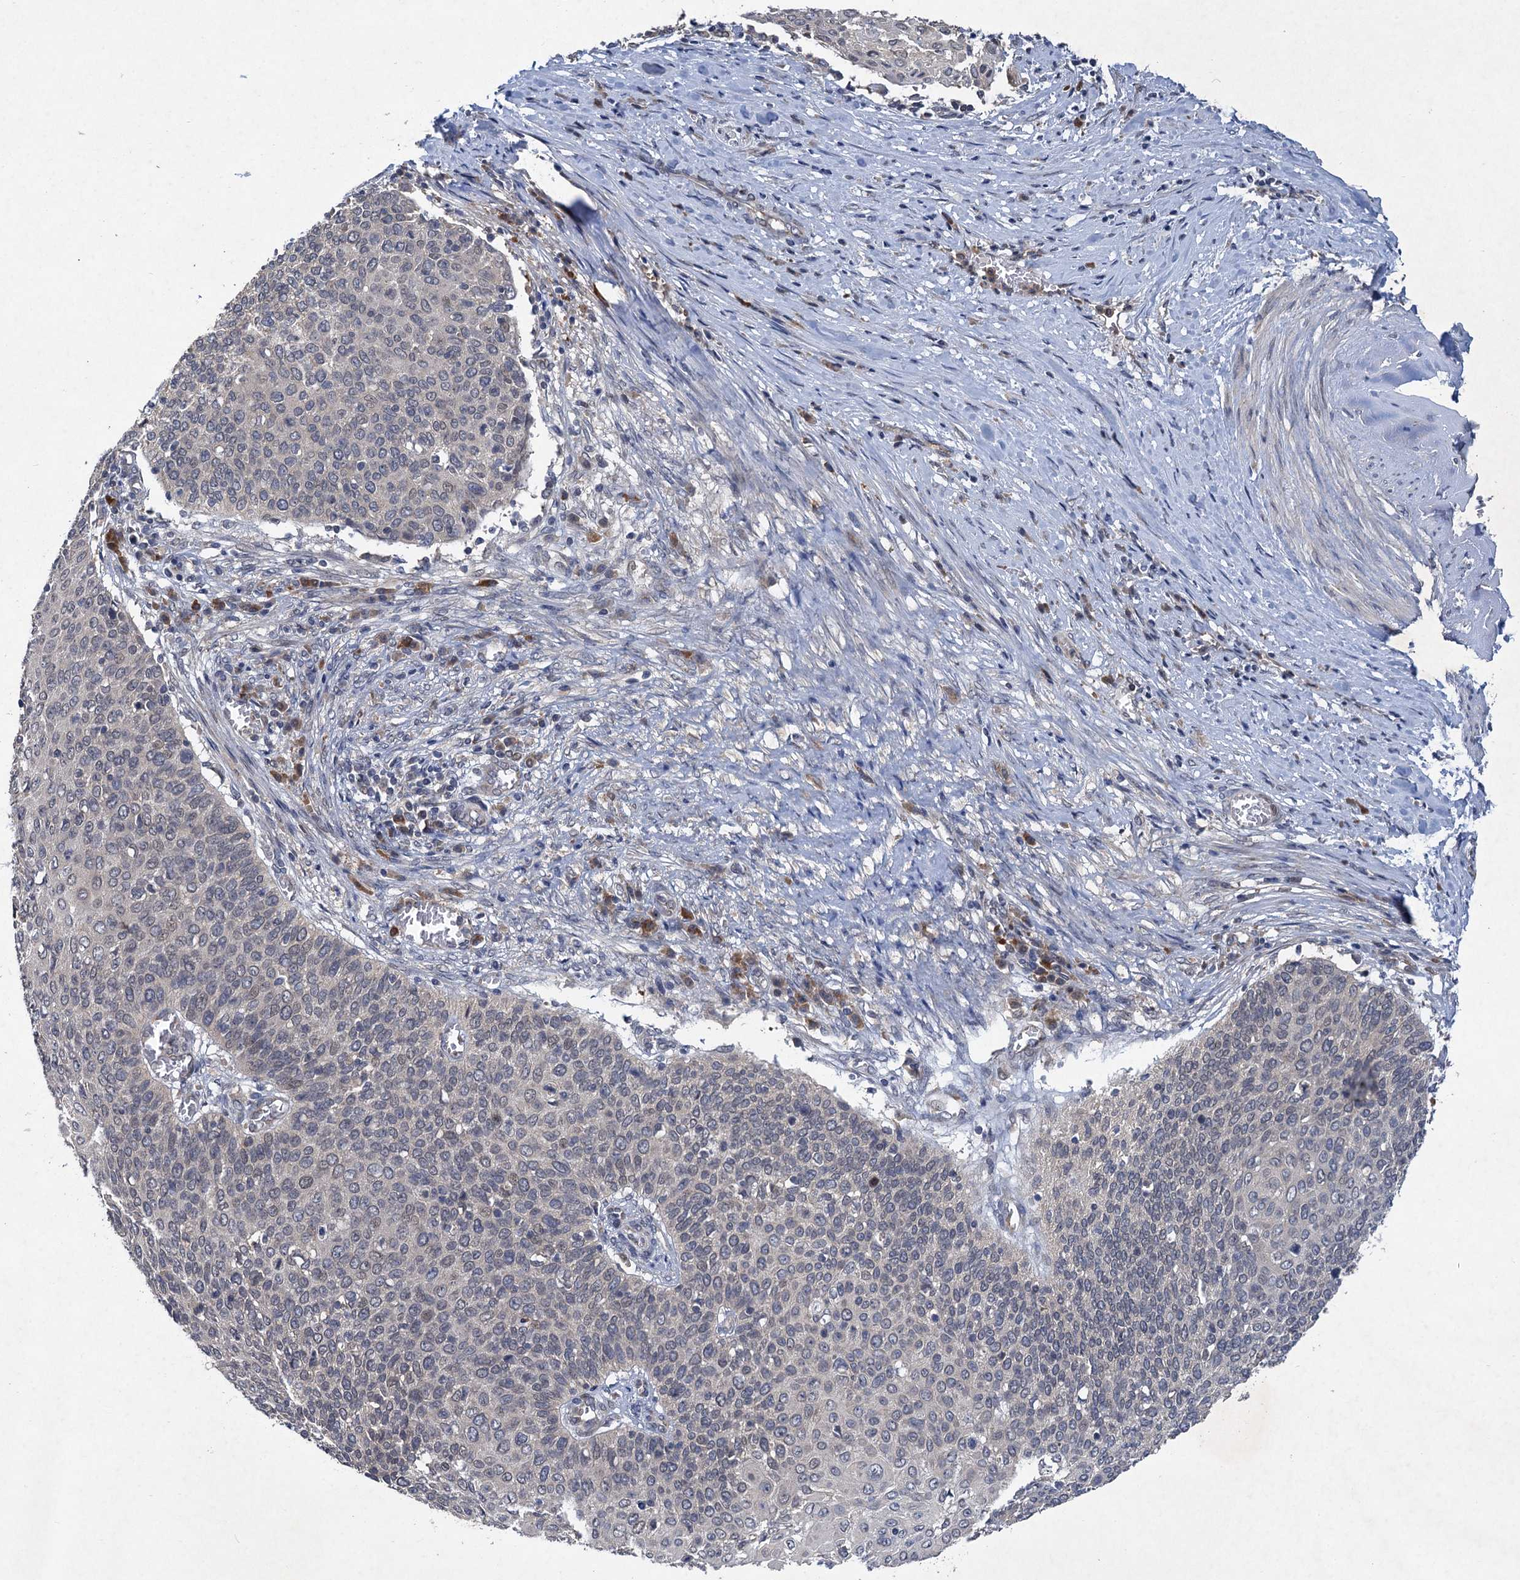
{"staining": {"intensity": "negative", "quantity": "none", "location": "none"}, "tissue": "cervical cancer", "cell_type": "Tumor cells", "image_type": "cancer", "snomed": [{"axis": "morphology", "description": "Squamous cell carcinoma, NOS"}, {"axis": "topography", "description": "Cervix"}], "caption": "DAB (3,3'-diaminobenzidine) immunohistochemical staining of cervical squamous cell carcinoma reveals no significant positivity in tumor cells.", "gene": "TMEM39B", "patient": {"sex": "female", "age": 39}}